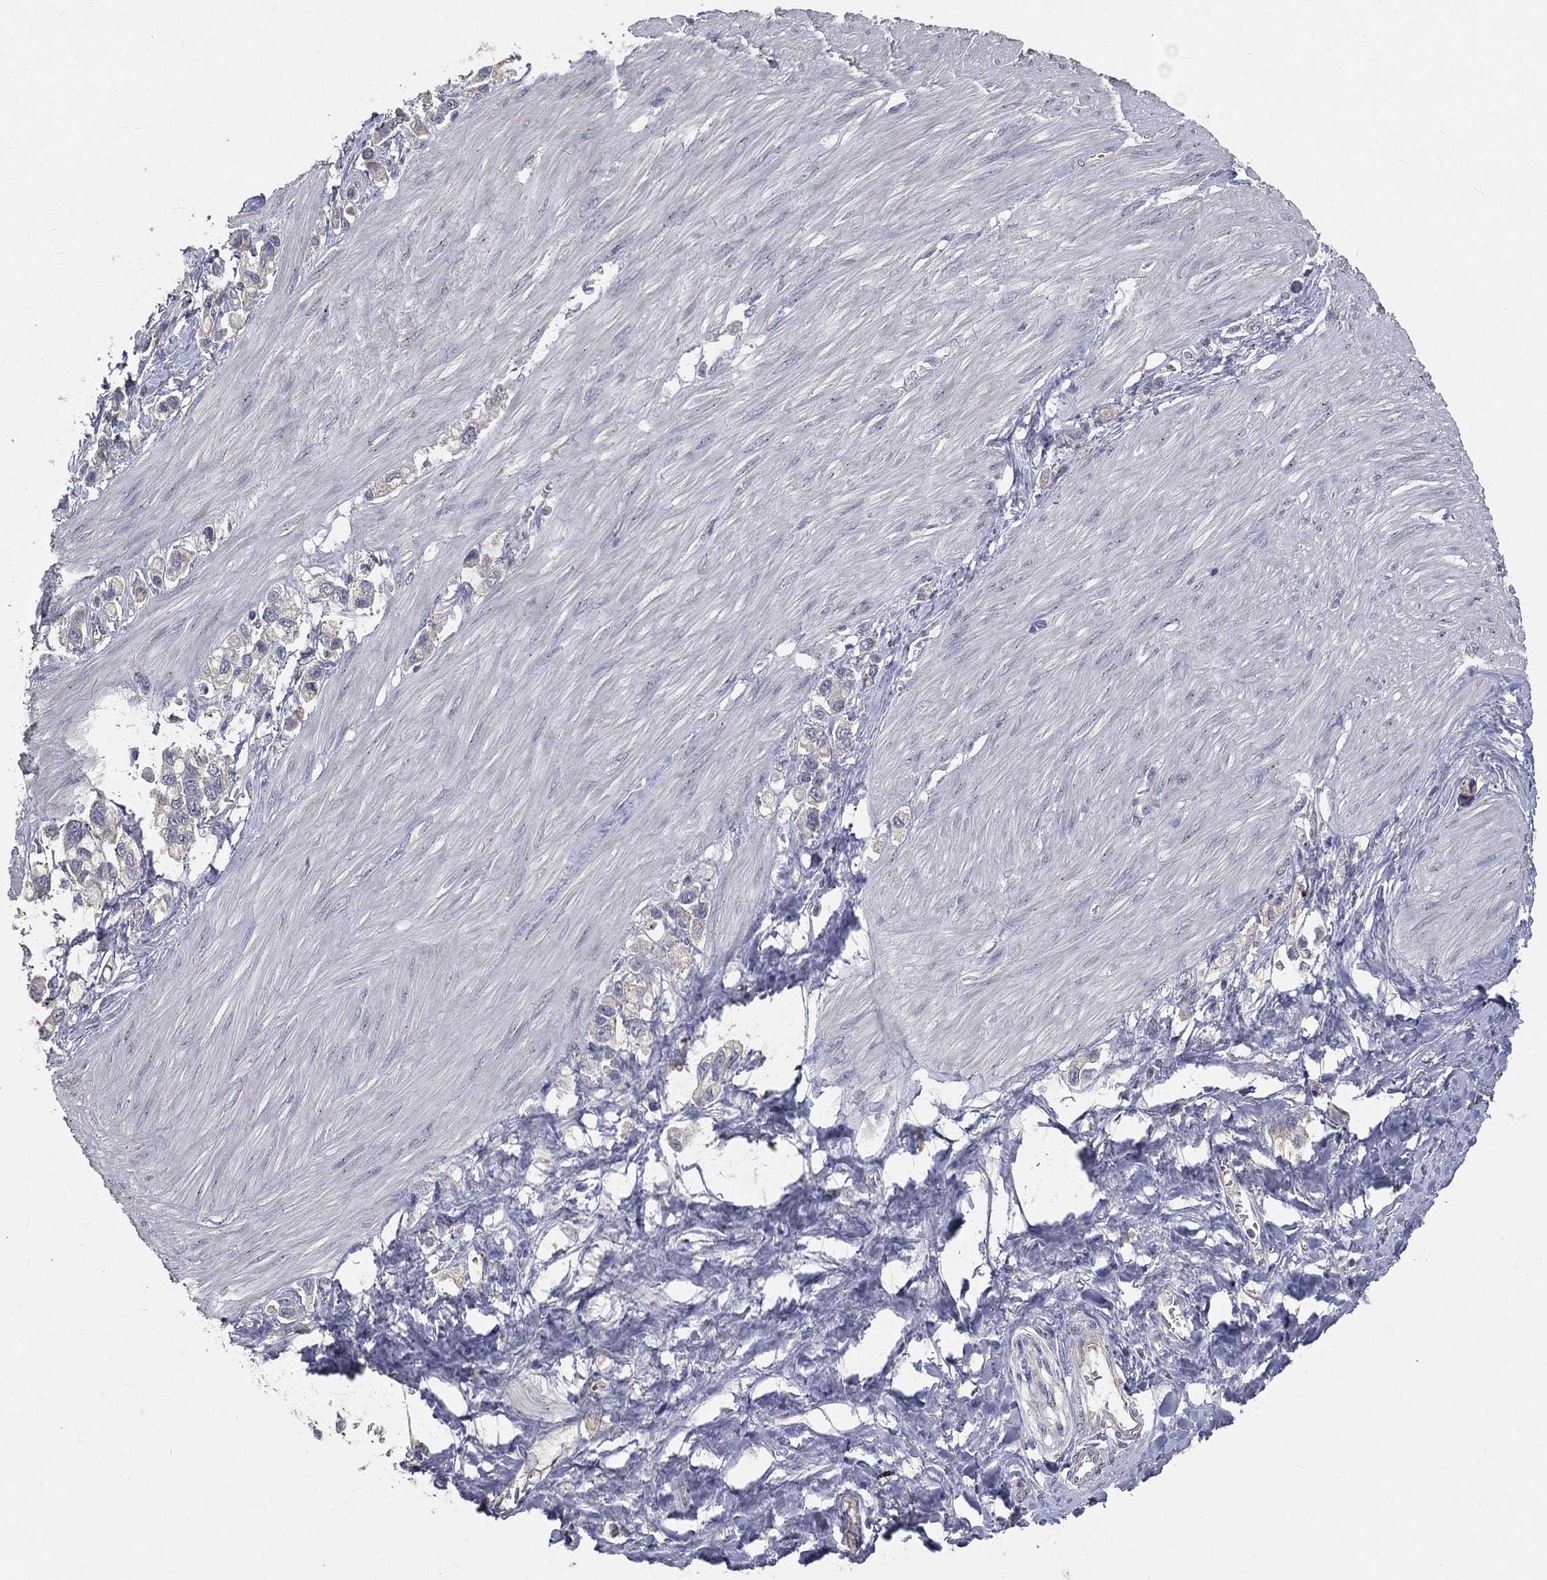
{"staining": {"intensity": "negative", "quantity": "none", "location": "none"}, "tissue": "stomach cancer", "cell_type": "Tumor cells", "image_type": "cancer", "snomed": [{"axis": "morphology", "description": "Normal tissue, NOS"}, {"axis": "morphology", "description": "Adenocarcinoma, NOS"}, {"axis": "morphology", "description": "Adenocarcinoma, High grade"}, {"axis": "topography", "description": "Stomach, upper"}, {"axis": "topography", "description": "Stomach"}], "caption": "Stomach adenocarcinoma (high-grade) stained for a protein using immunohistochemistry (IHC) displays no expression tumor cells.", "gene": "CROCC", "patient": {"sex": "female", "age": 65}}